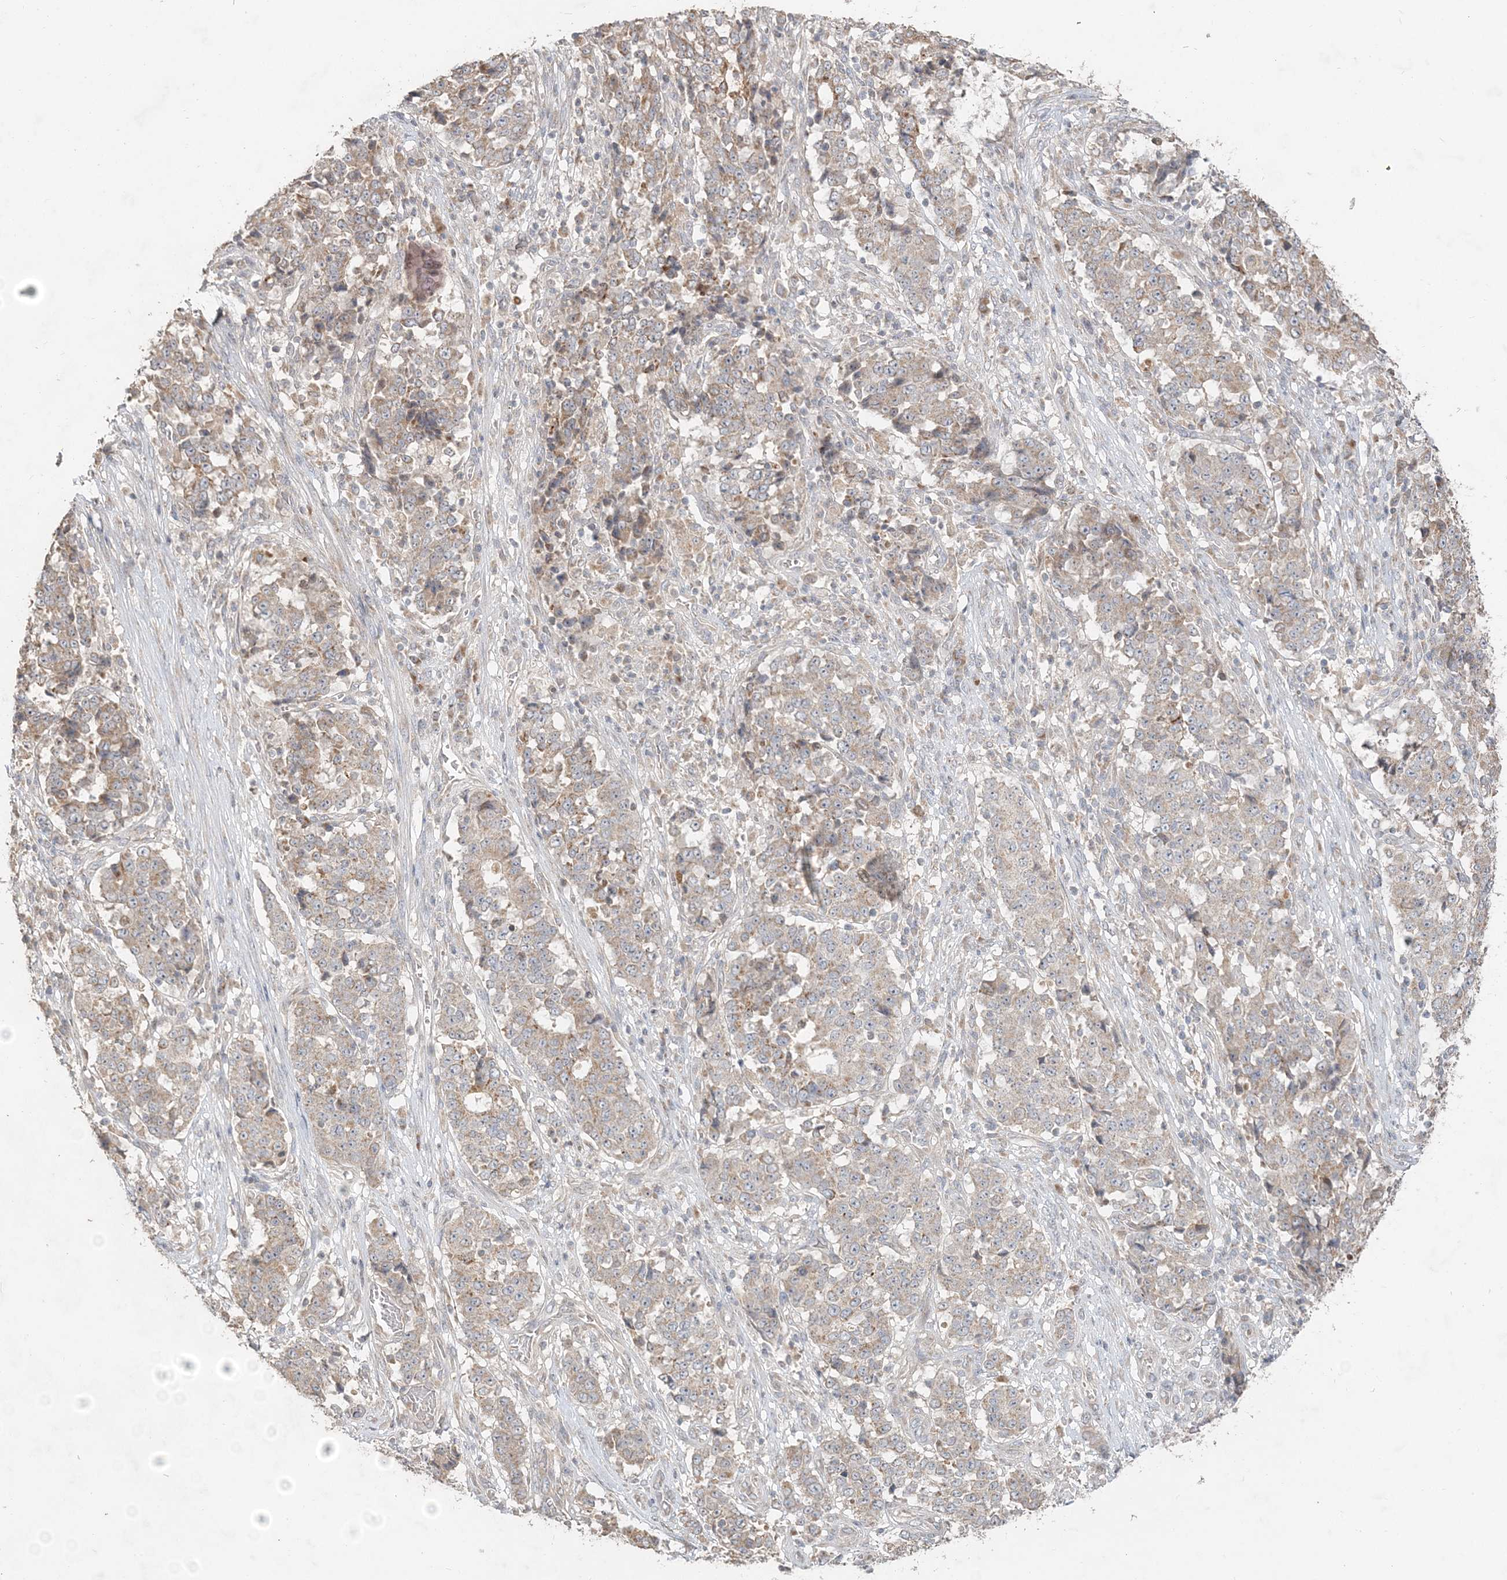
{"staining": {"intensity": "weak", "quantity": ">75%", "location": "cytoplasmic/membranous"}, "tissue": "stomach cancer", "cell_type": "Tumor cells", "image_type": "cancer", "snomed": [{"axis": "morphology", "description": "Adenocarcinoma, NOS"}, {"axis": "topography", "description": "Stomach"}], "caption": "A histopathology image of stomach cancer stained for a protein displays weak cytoplasmic/membranous brown staining in tumor cells.", "gene": "RAB14", "patient": {"sex": "male", "age": 59}}